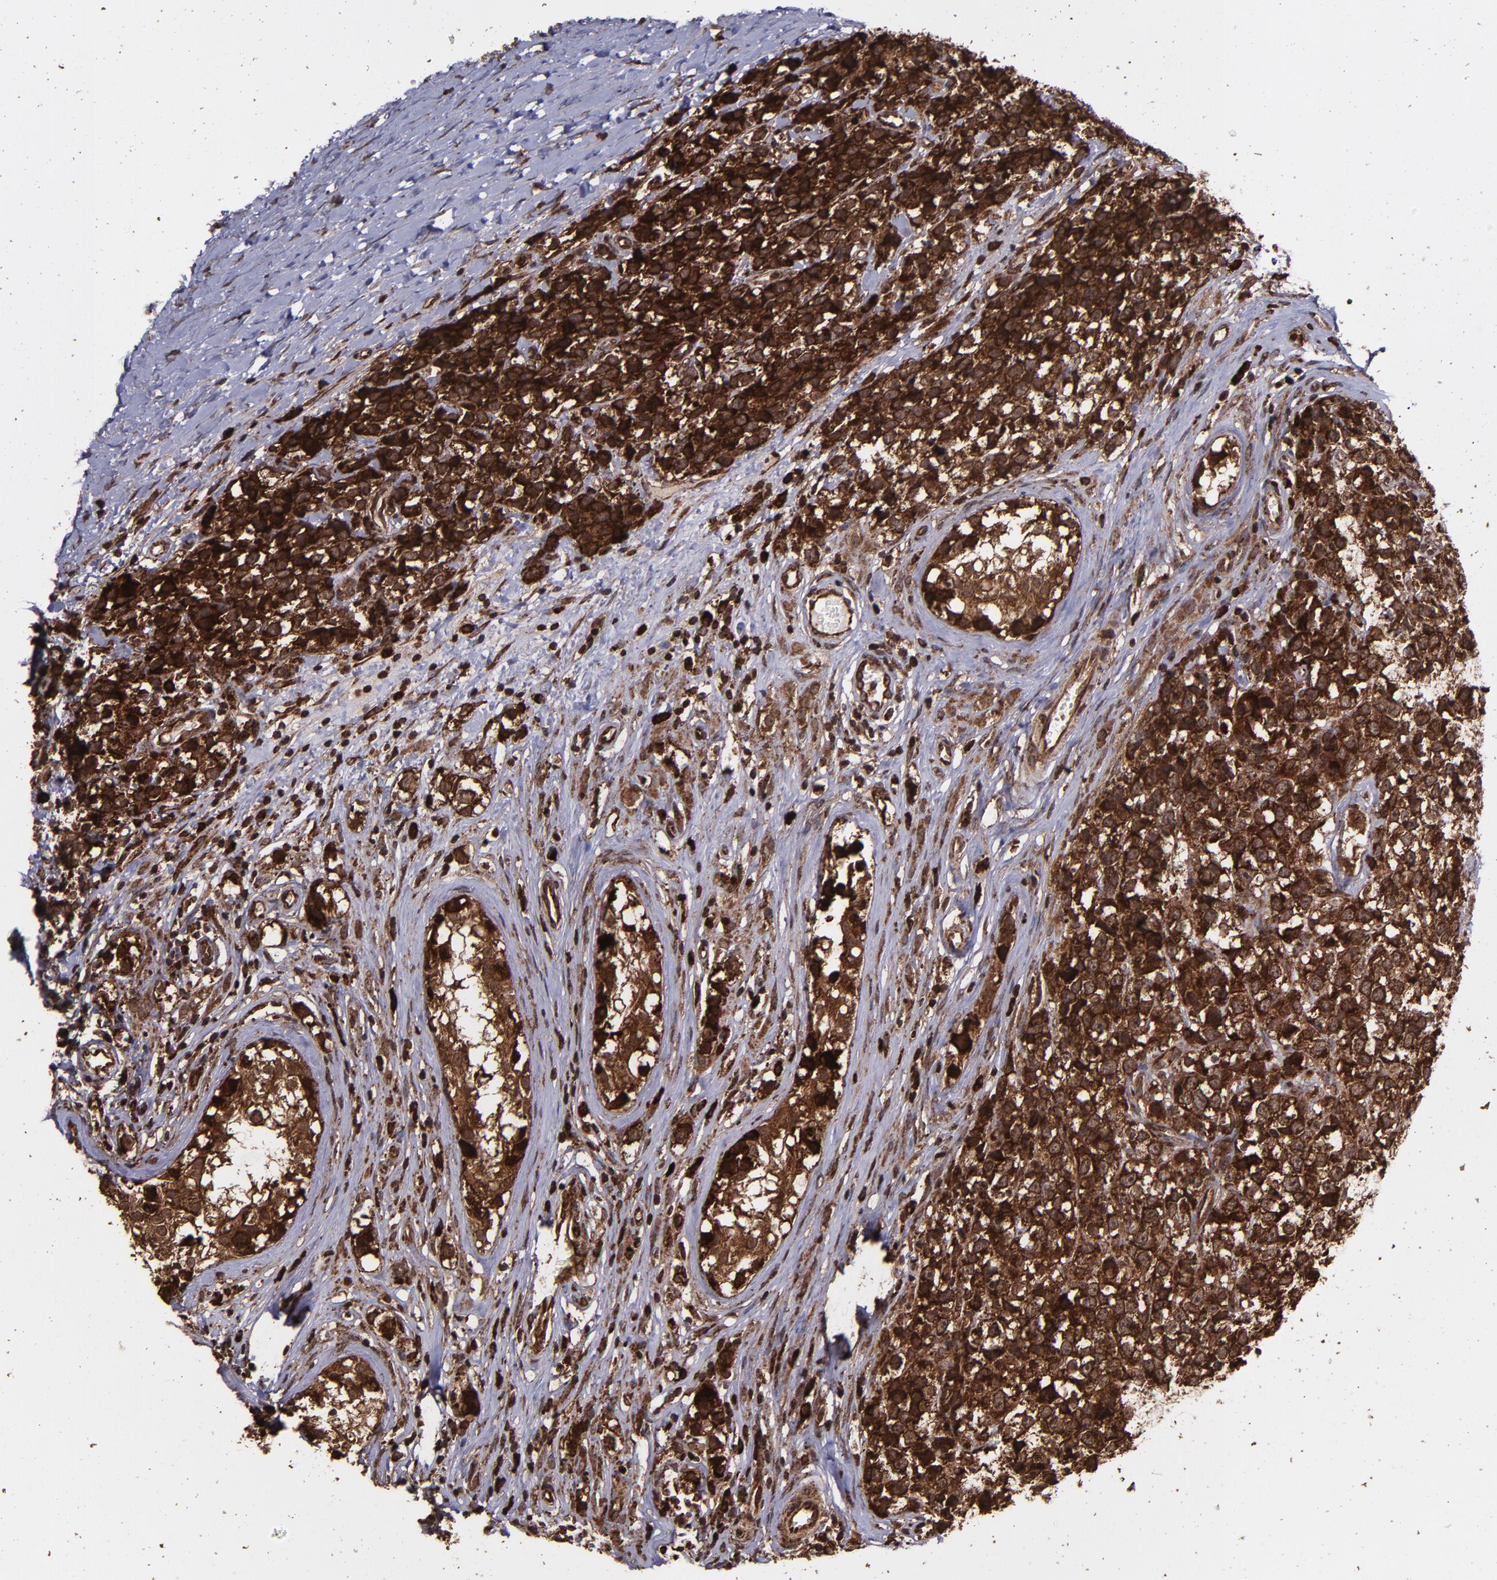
{"staining": {"intensity": "strong", "quantity": ">75%", "location": "cytoplasmic/membranous,nuclear"}, "tissue": "testis cancer", "cell_type": "Tumor cells", "image_type": "cancer", "snomed": [{"axis": "morphology", "description": "Seminoma, NOS"}, {"axis": "topography", "description": "Testis"}], "caption": "Strong cytoplasmic/membranous and nuclear staining is appreciated in about >75% of tumor cells in seminoma (testis).", "gene": "EIF4ENIF1", "patient": {"sex": "male", "age": 25}}